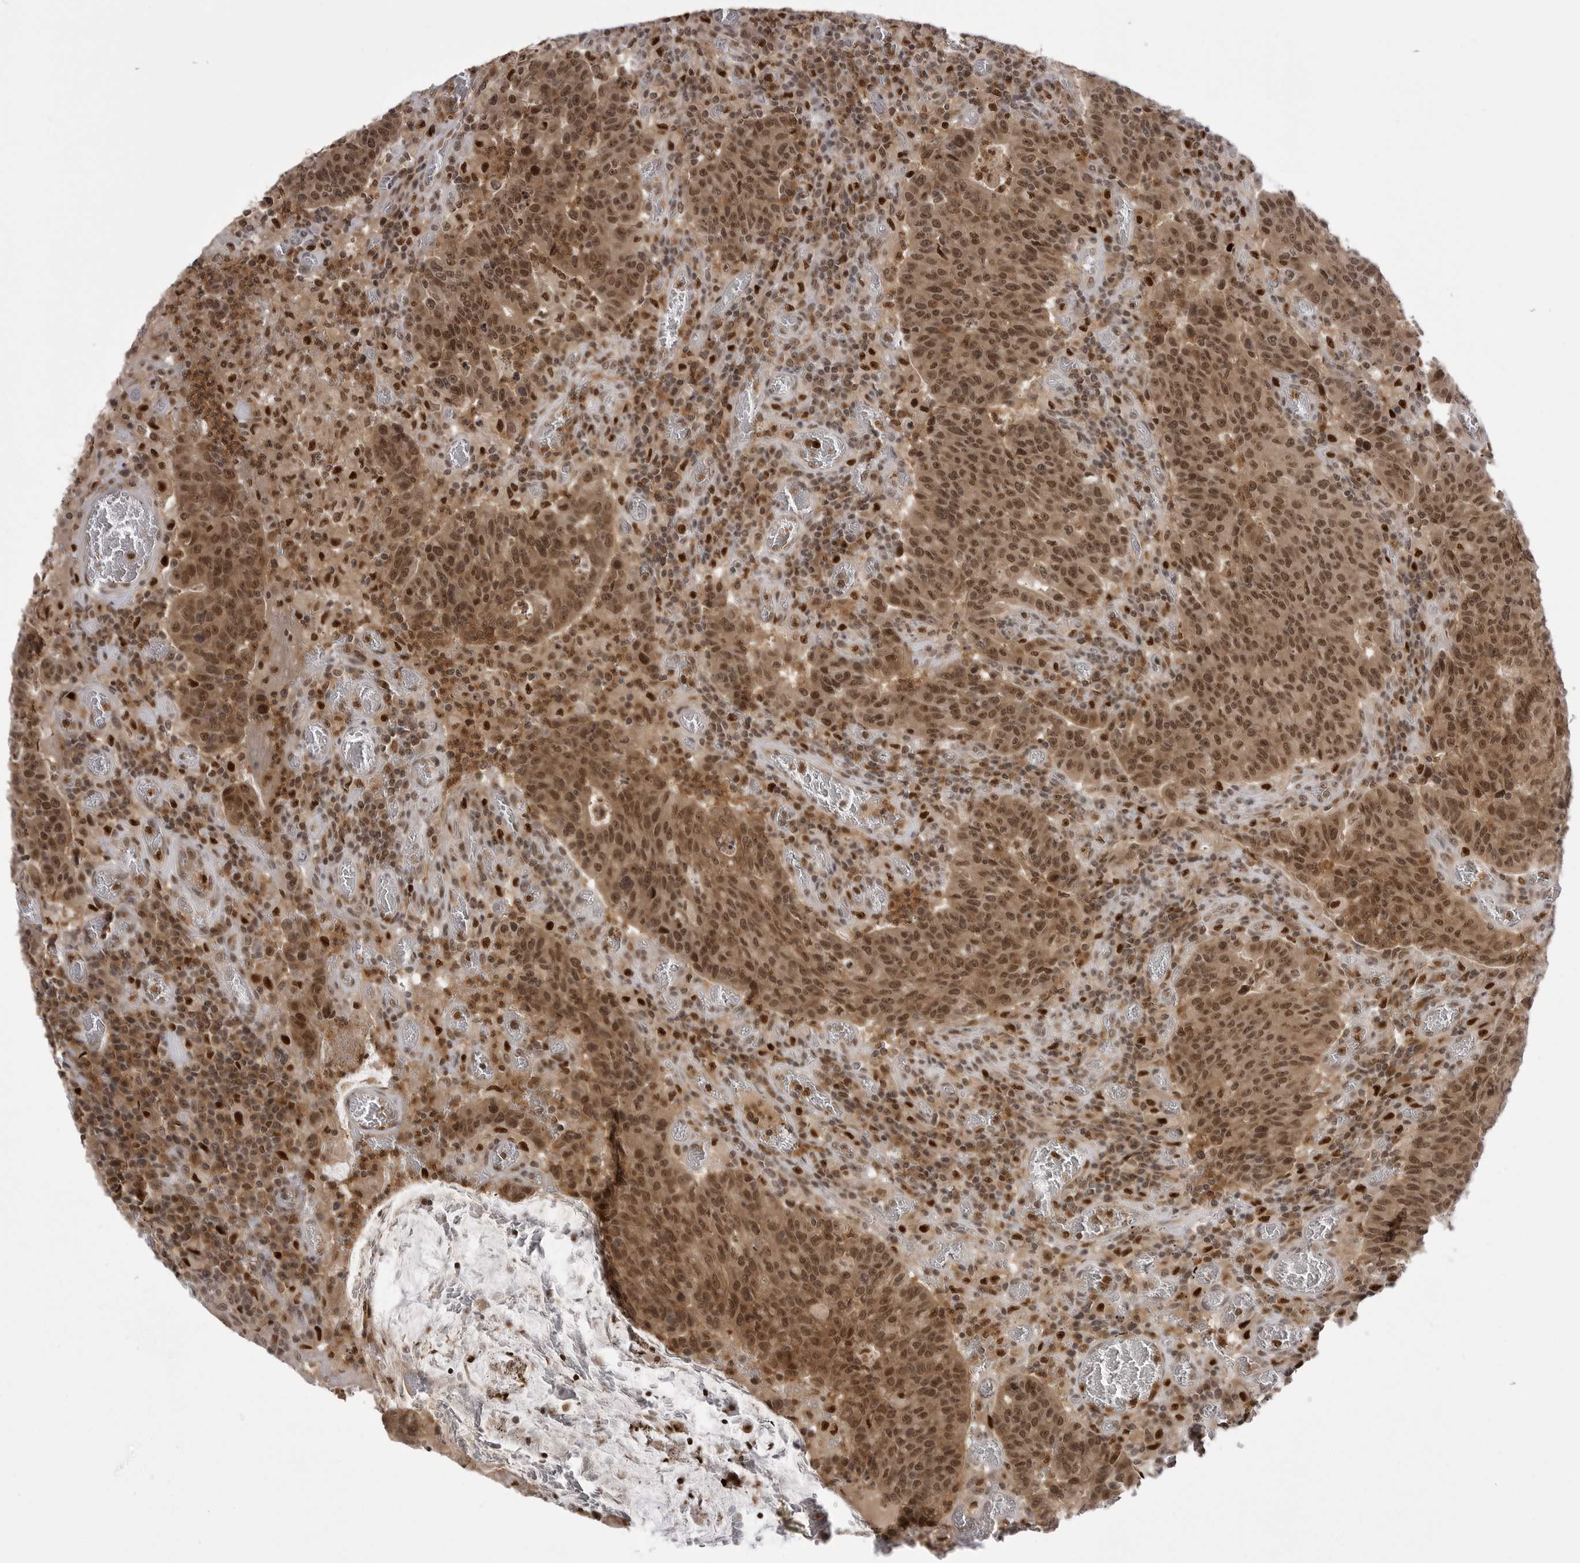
{"staining": {"intensity": "moderate", "quantity": ">75%", "location": "cytoplasmic/membranous,nuclear"}, "tissue": "colorectal cancer", "cell_type": "Tumor cells", "image_type": "cancer", "snomed": [{"axis": "morphology", "description": "Adenocarcinoma, NOS"}, {"axis": "topography", "description": "Colon"}], "caption": "Immunohistochemistry of human colorectal adenocarcinoma shows medium levels of moderate cytoplasmic/membranous and nuclear staining in about >75% of tumor cells. (Stains: DAB (3,3'-diaminobenzidine) in brown, nuclei in blue, Microscopy: brightfield microscopy at high magnification).", "gene": "PTK2B", "patient": {"sex": "female", "age": 75}}